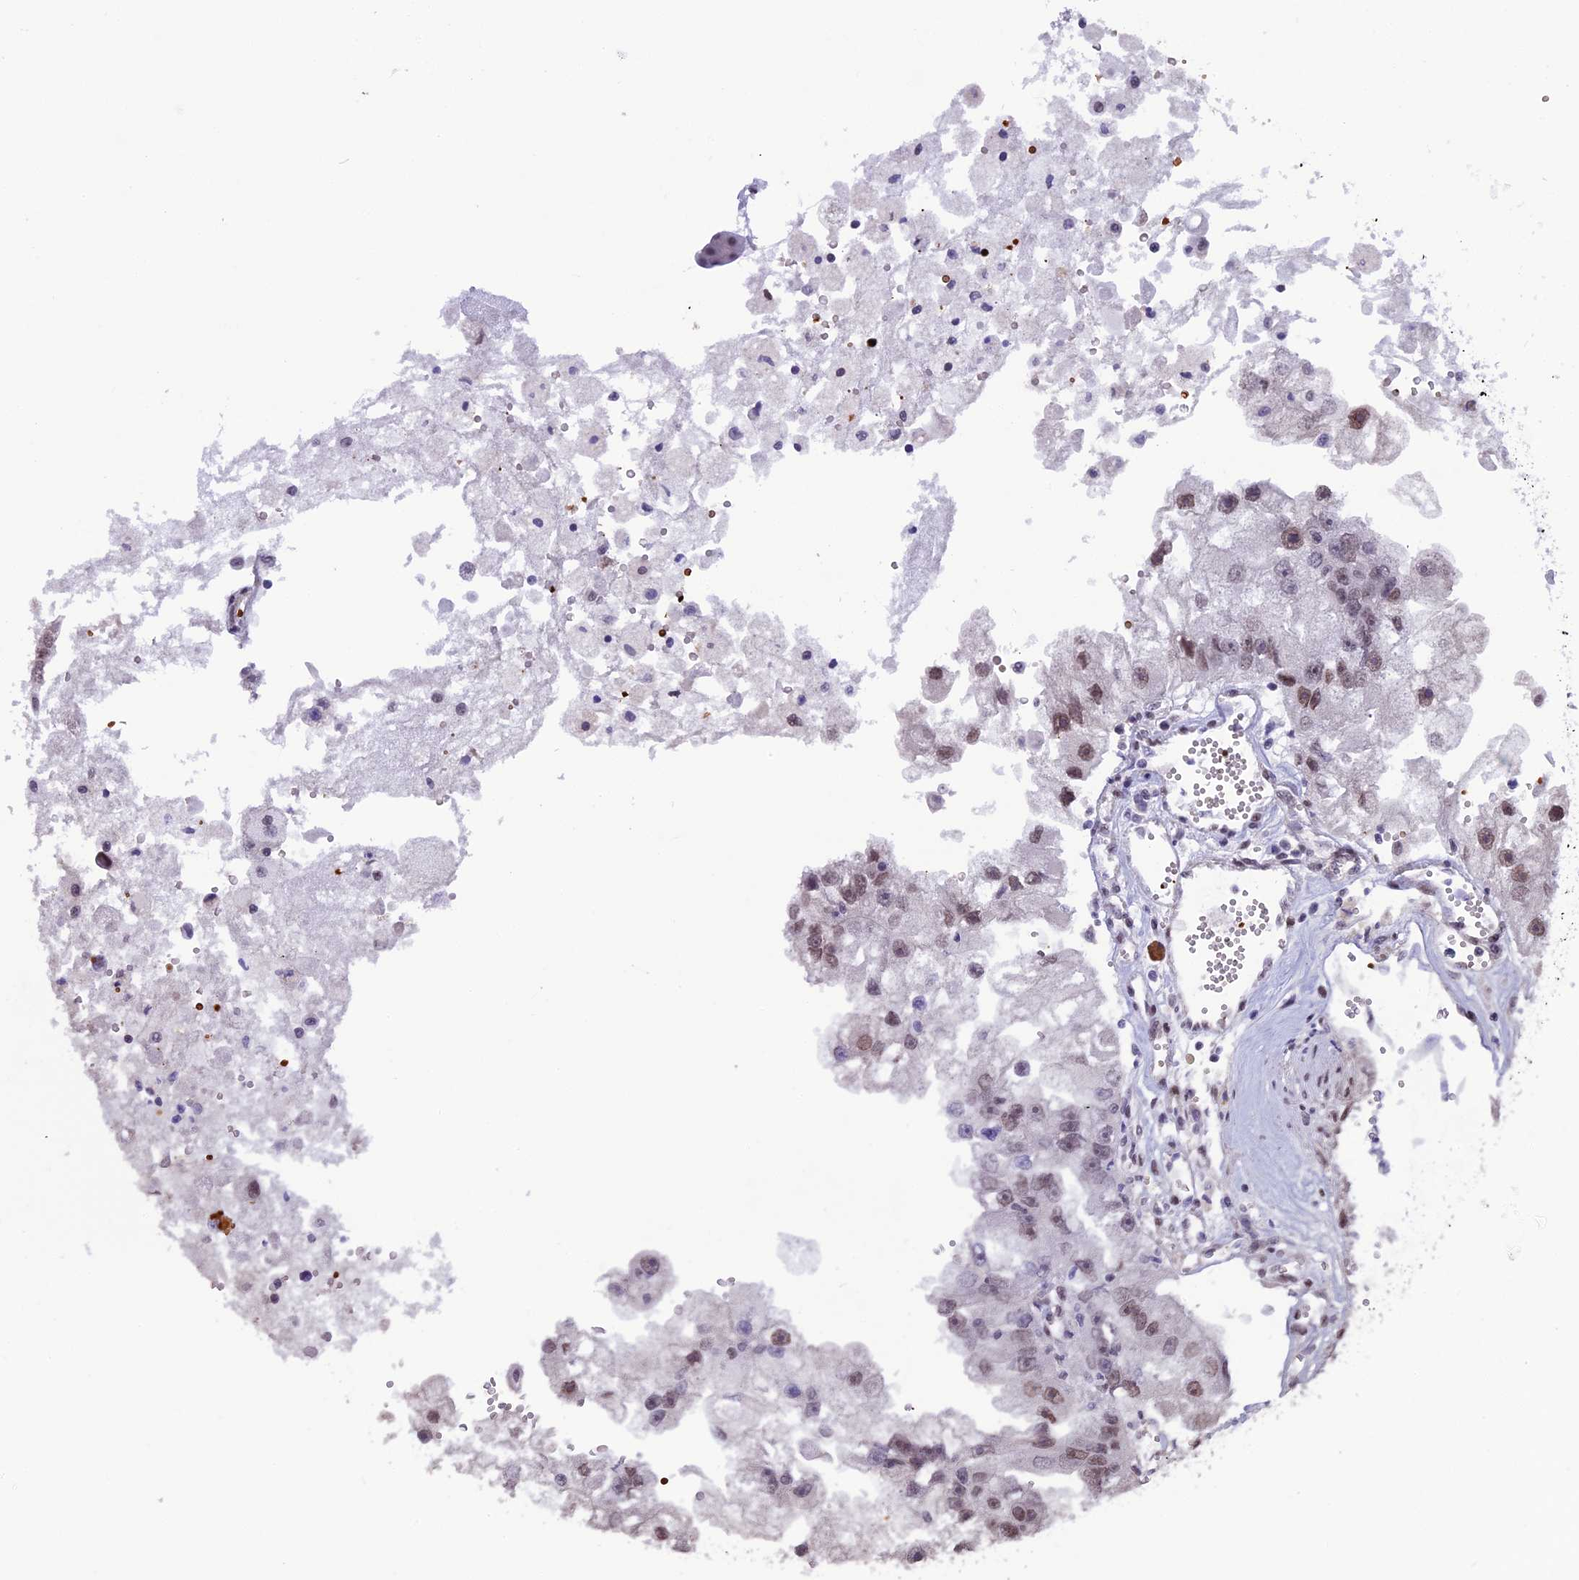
{"staining": {"intensity": "moderate", "quantity": "<25%", "location": "nuclear"}, "tissue": "renal cancer", "cell_type": "Tumor cells", "image_type": "cancer", "snomed": [{"axis": "morphology", "description": "Adenocarcinoma, NOS"}, {"axis": "topography", "description": "Kidney"}], "caption": "Immunohistochemistry (IHC) histopathology image of human adenocarcinoma (renal) stained for a protein (brown), which exhibits low levels of moderate nuclear positivity in approximately <25% of tumor cells.", "gene": "MPHOSPH8", "patient": {"sex": "male", "age": 63}}